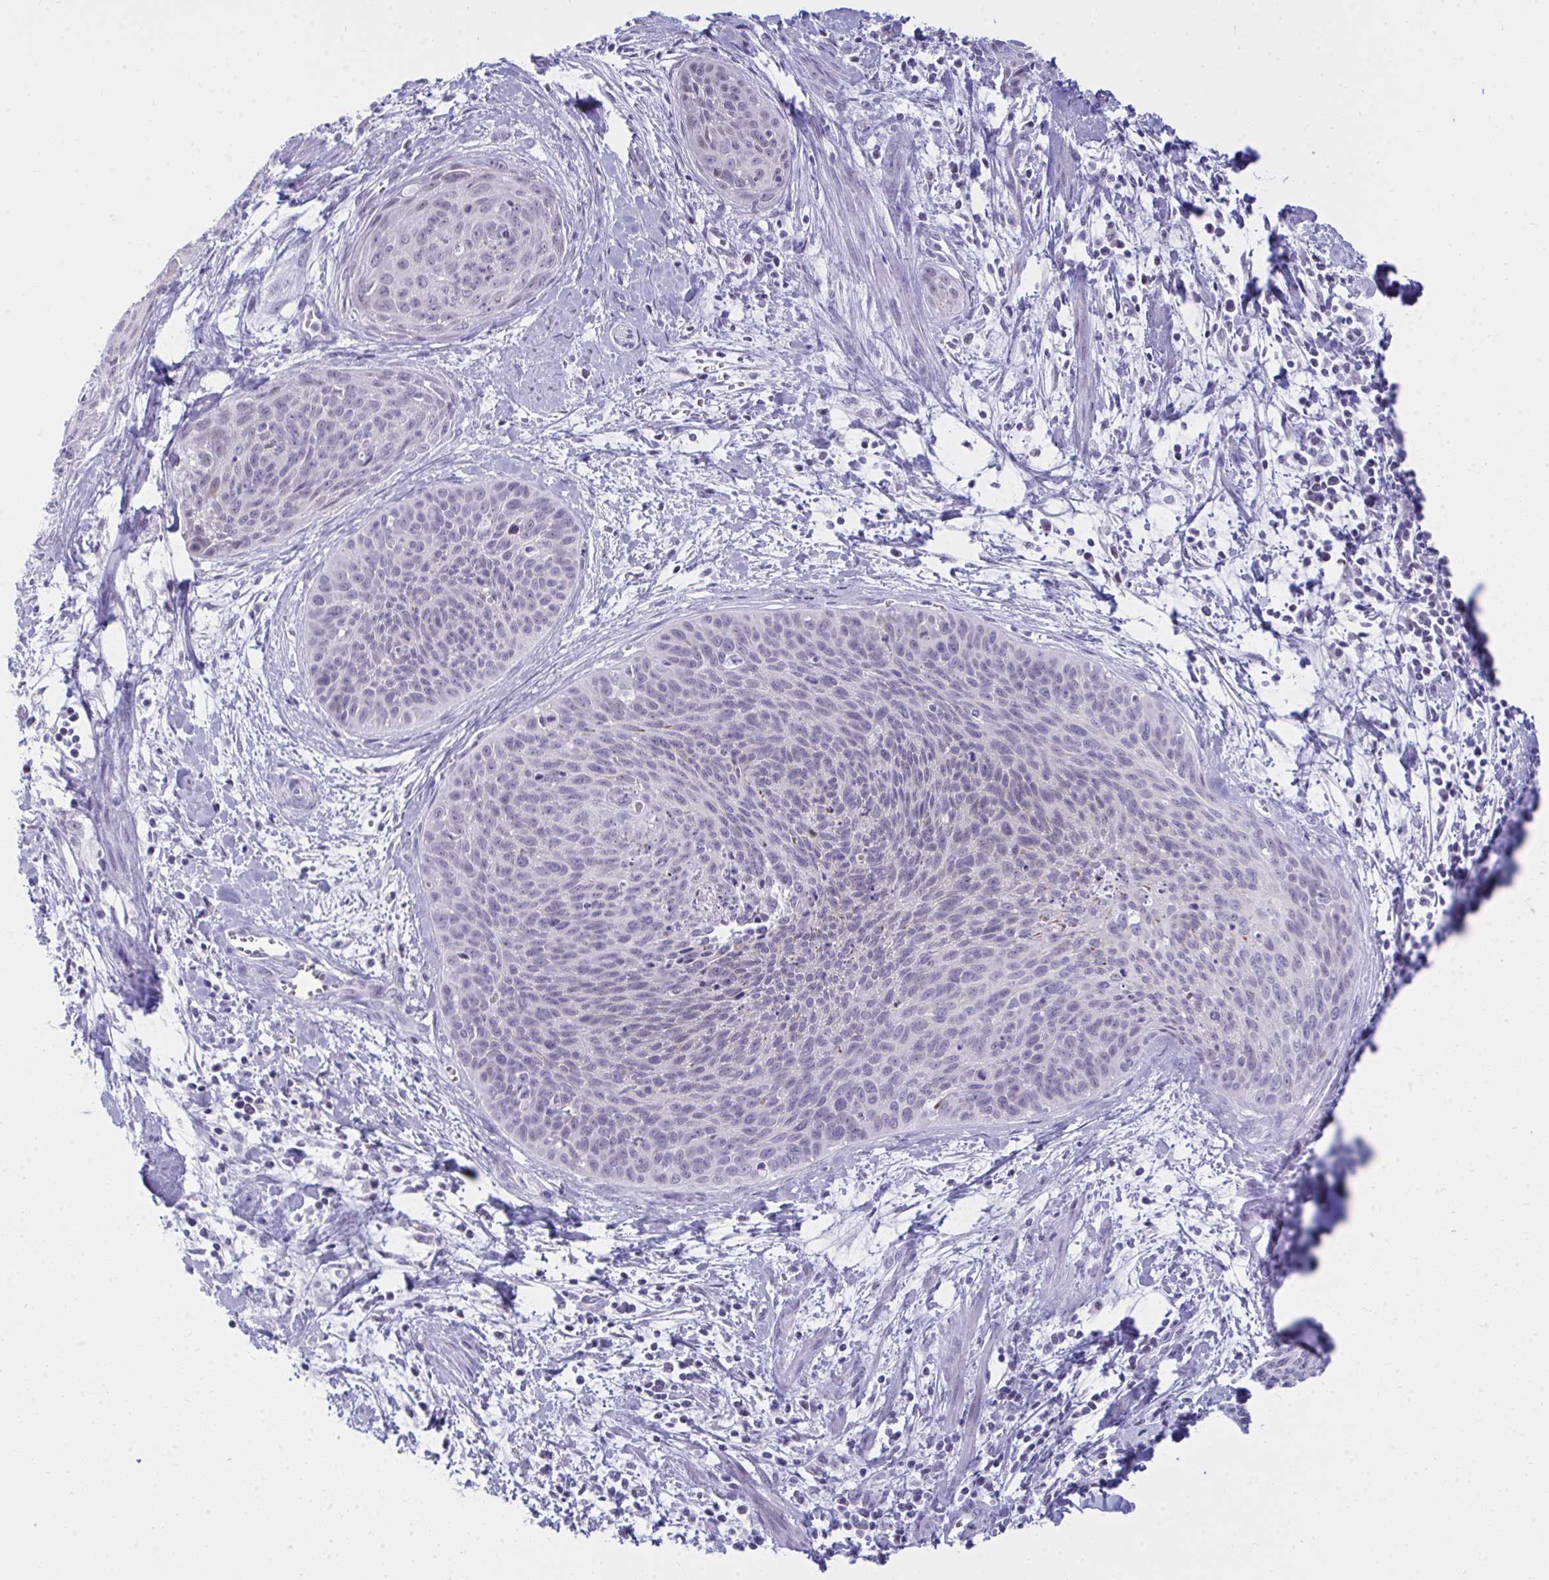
{"staining": {"intensity": "negative", "quantity": "none", "location": "none"}, "tissue": "cervical cancer", "cell_type": "Tumor cells", "image_type": "cancer", "snomed": [{"axis": "morphology", "description": "Squamous cell carcinoma, NOS"}, {"axis": "topography", "description": "Cervix"}], "caption": "The immunohistochemistry (IHC) micrograph has no significant staining in tumor cells of squamous cell carcinoma (cervical) tissue. (Brightfield microscopy of DAB (3,3'-diaminobenzidine) immunohistochemistry (IHC) at high magnification).", "gene": "OR5F1", "patient": {"sex": "female", "age": 55}}